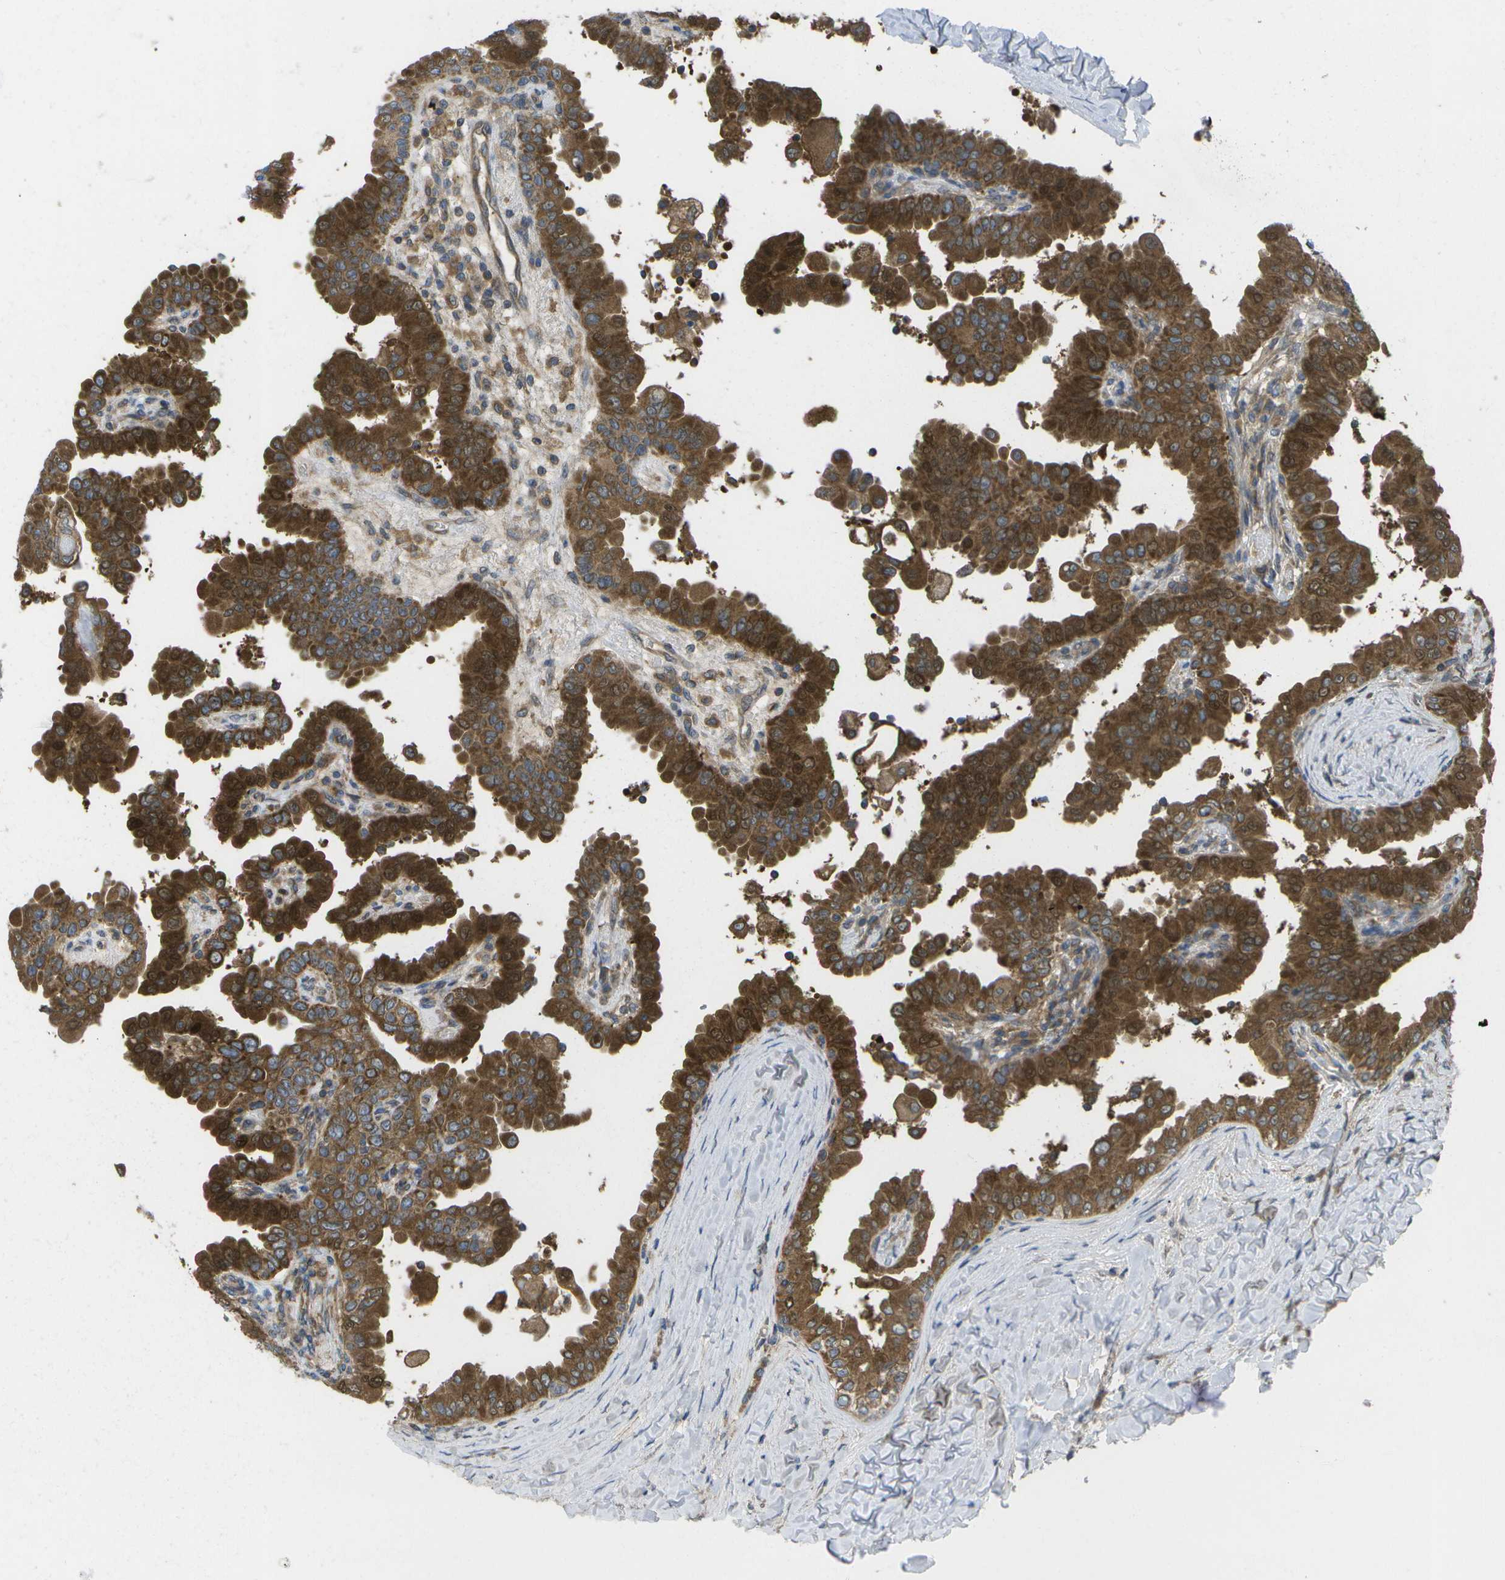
{"staining": {"intensity": "strong", "quantity": ">75%", "location": "cytoplasmic/membranous"}, "tissue": "thyroid cancer", "cell_type": "Tumor cells", "image_type": "cancer", "snomed": [{"axis": "morphology", "description": "Papillary adenocarcinoma, NOS"}, {"axis": "topography", "description": "Thyroid gland"}], "caption": "Papillary adenocarcinoma (thyroid) stained with a protein marker displays strong staining in tumor cells.", "gene": "DPM3", "patient": {"sex": "male", "age": 33}}